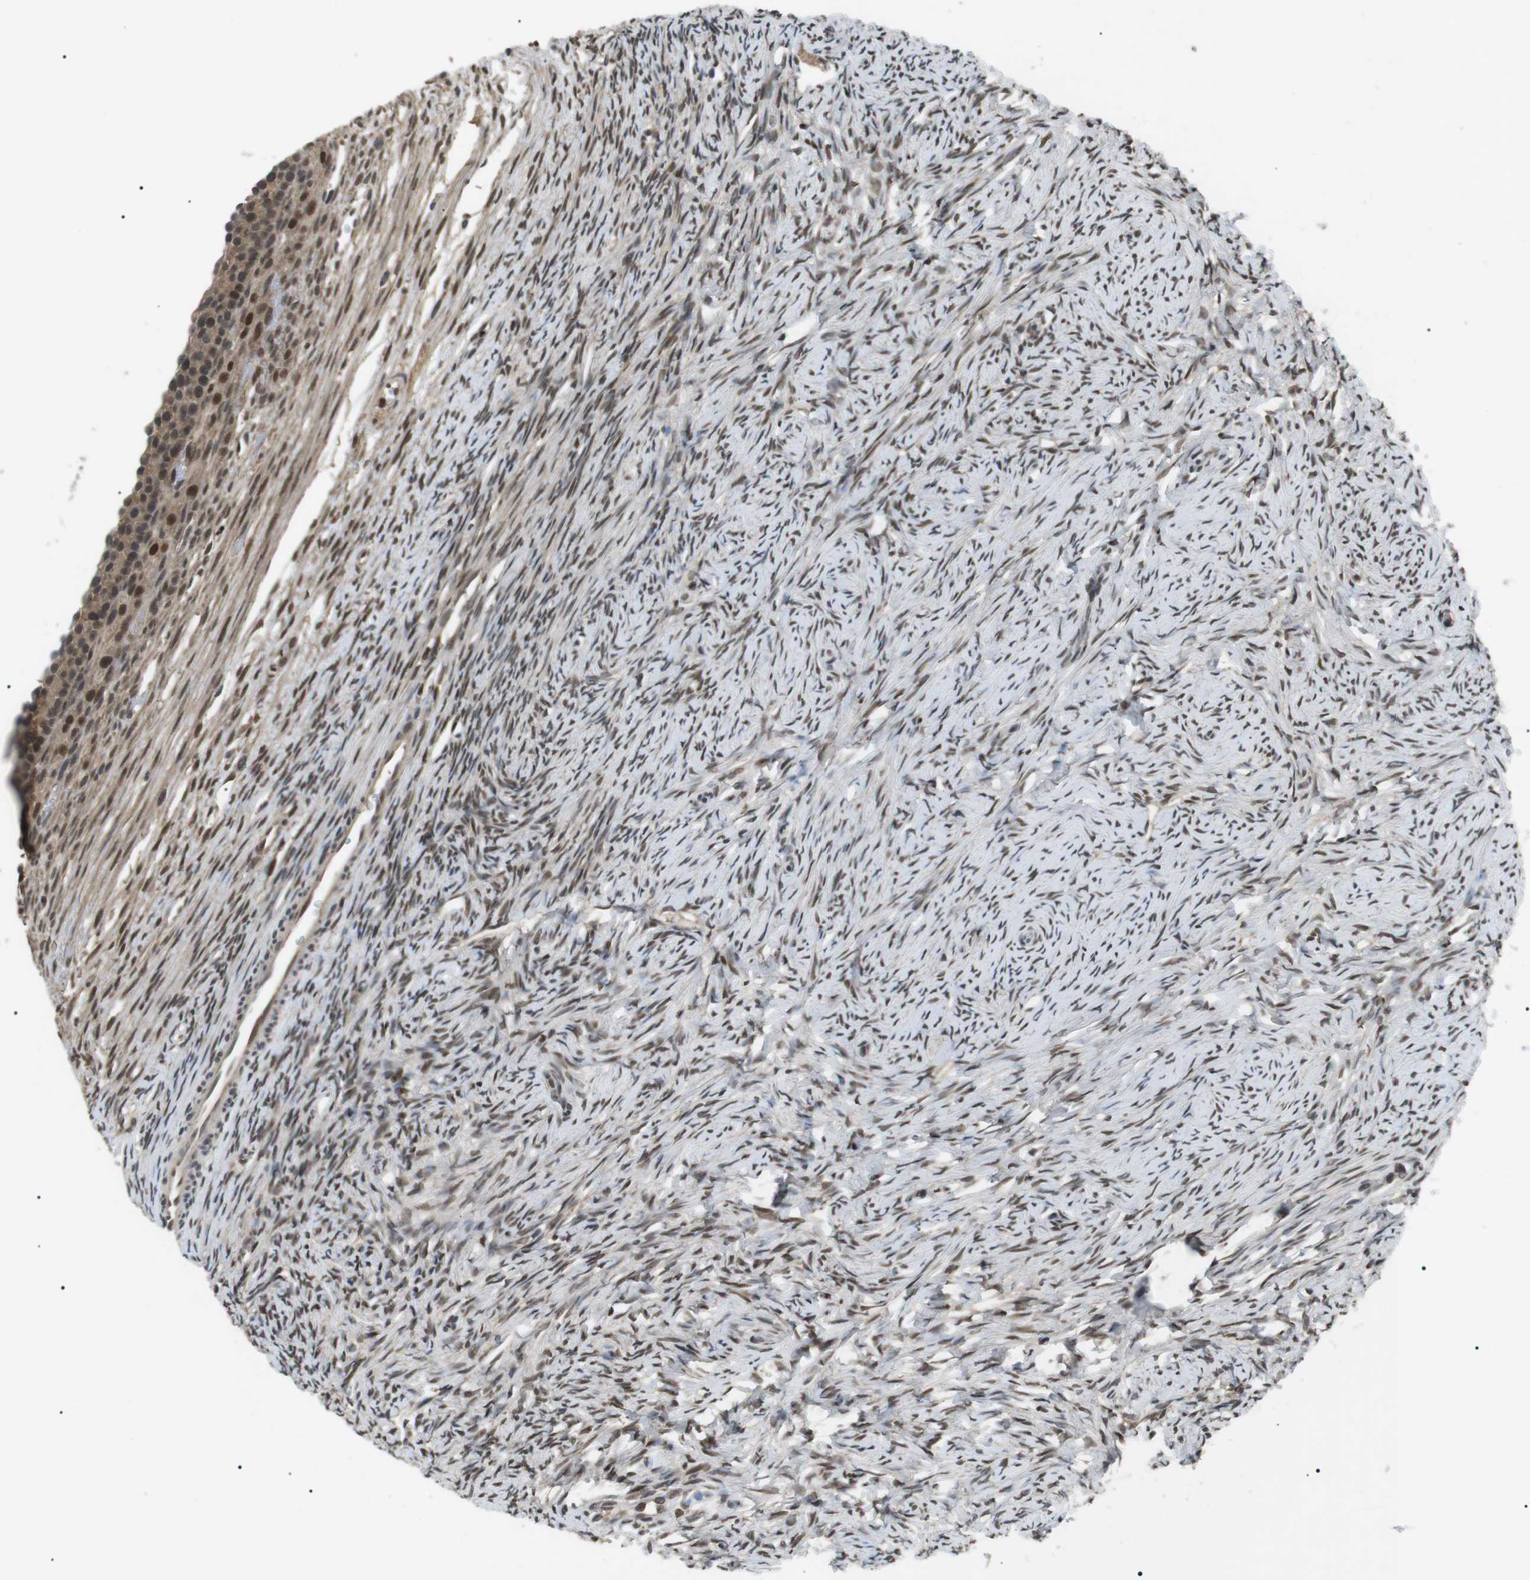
{"staining": {"intensity": "moderate", "quantity": ">75%", "location": "cytoplasmic/membranous,nuclear"}, "tissue": "ovary", "cell_type": "Follicle cells", "image_type": "normal", "snomed": [{"axis": "morphology", "description": "Normal tissue, NOS"}, {"axis": "topography", "description": "Ovary"}], "caption": "This histopathology image shows immunohistochemistry staining of unremarkable ovary, with medium moderate cytoplasmic/membranous,nuclear positivity in approximately >75% of follicle cells.", "gene": "ORAI3", "patient": {"sex": "female", "age": 33}}